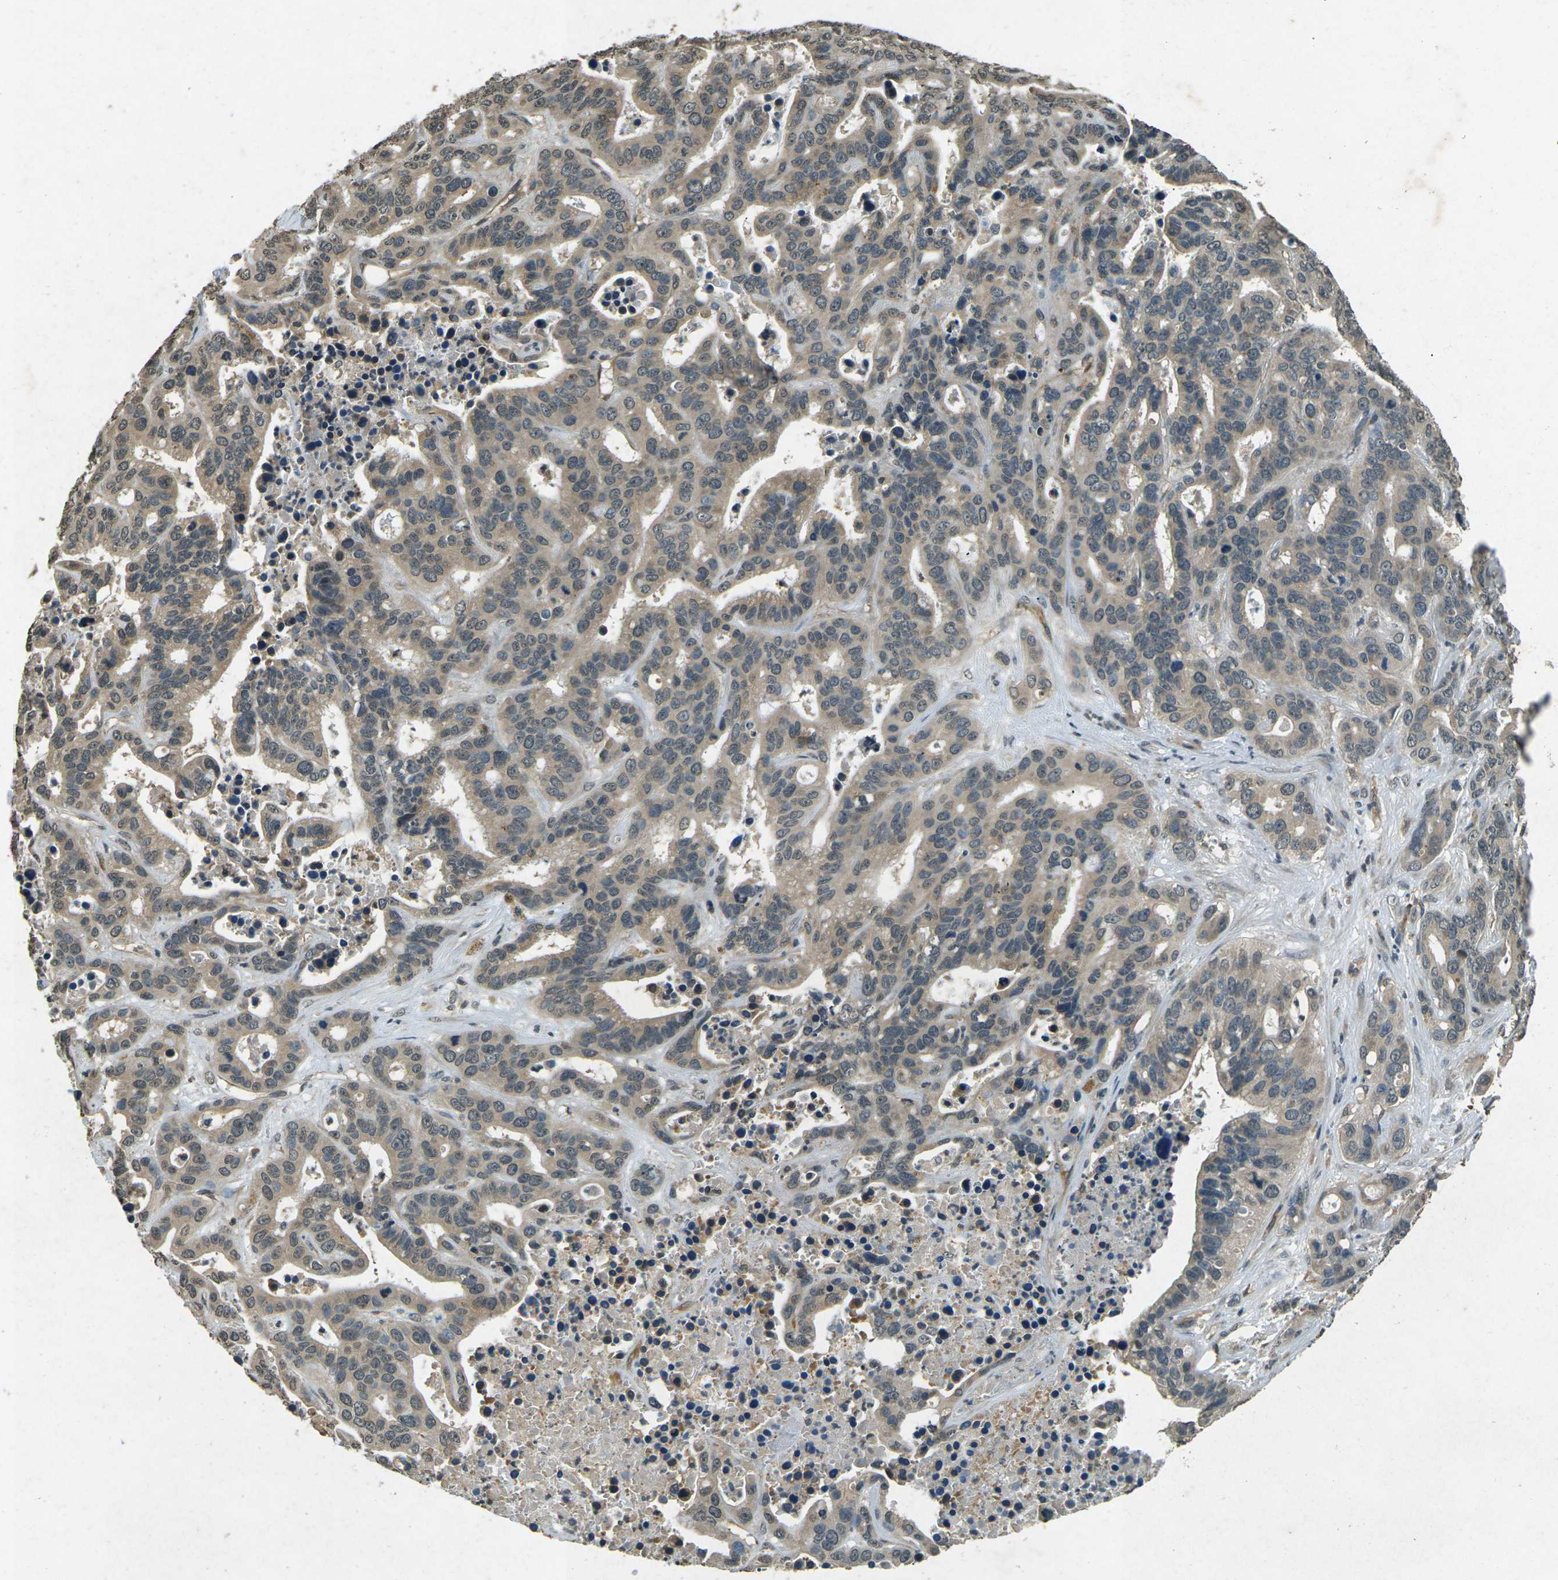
{"staining": {"intensity": "weak", "quantity": ">75%", "location": "cytoplasmic/membranous"}, "tissue": "liver cancer", "cell_type": "Tumor cells", "image_type": "cancer", "snomed": [{"axis": "morphology", "description": "Cholangiocarcinoma"}, {"axis": "topography", "description": "Liver"}], "caption": "Immunohistochemistry image of neoplastic tissue: human liver cancer stained using immunohistochemistry (IHC) exhibits low levels of weak protein expression localized specifically in the cytoplasmic/membranous of tumor cells, appearing as a cytoplasmic/membranous brown color.", "gene": "PDE2A", "patient": {"sex": "female", "age": 65}}